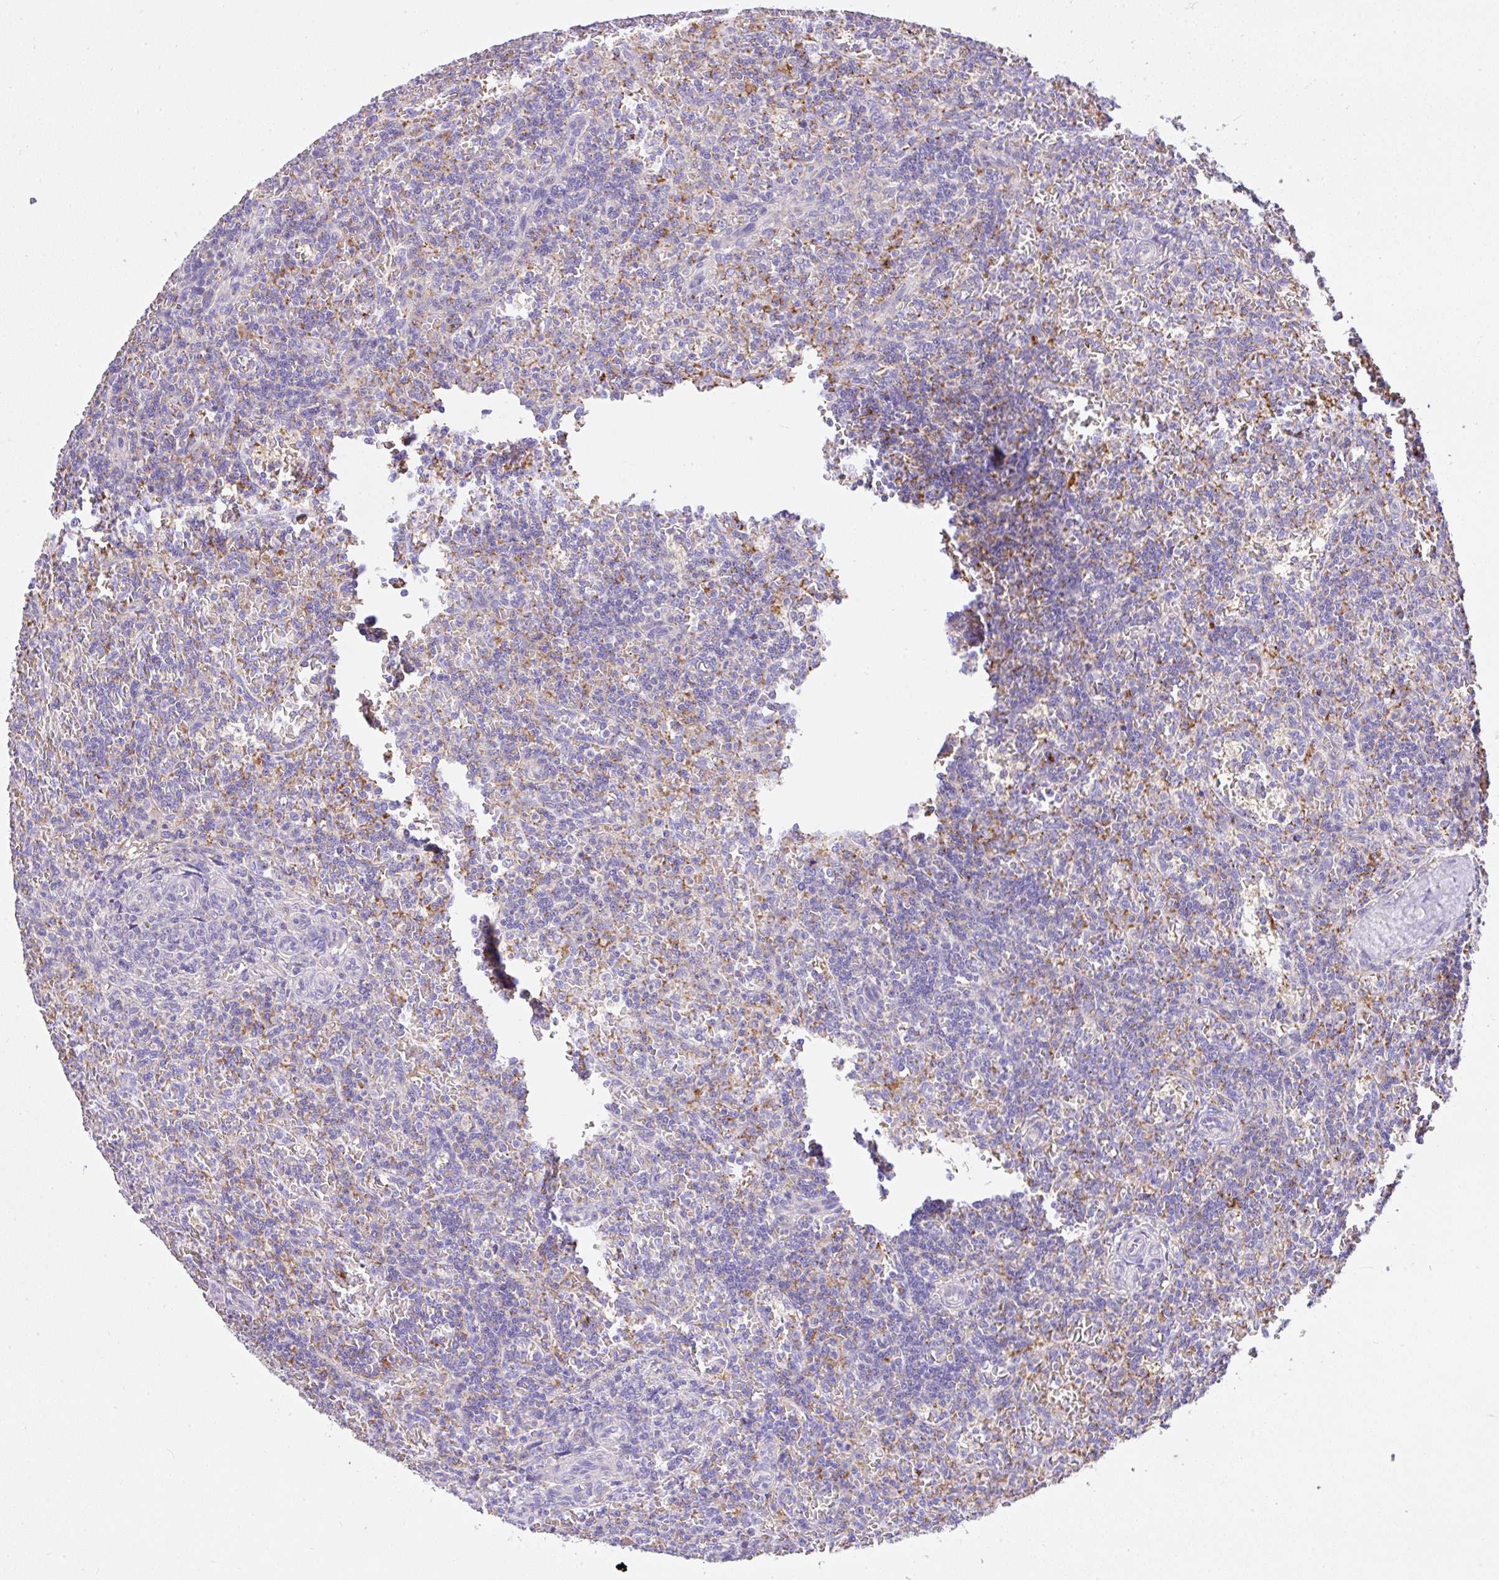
{"staining": {"intensity": "negative", "quantity": "none", "location": "none"}, "tissue": "lymphoma", "cell_type": "Tumor cells", "image_type": "cancer", "snomed": [{"axis": "morphology", "description": "Malignant lymphoma, non-Hodgkin's type, Low grade"}, {"axis": "topography", "description": "Spleen"}], "caption": "A high-resolution histopathology image shows immunohistochemistry (IHC) staining of lymphoma, which reveals no significant positivity in tumor cells. (Immunohistochemistry (ihc), brightfield microscopy, high magnification).", "gene": "CCDC142", "patient": {"sex": "male", "age": 73}}